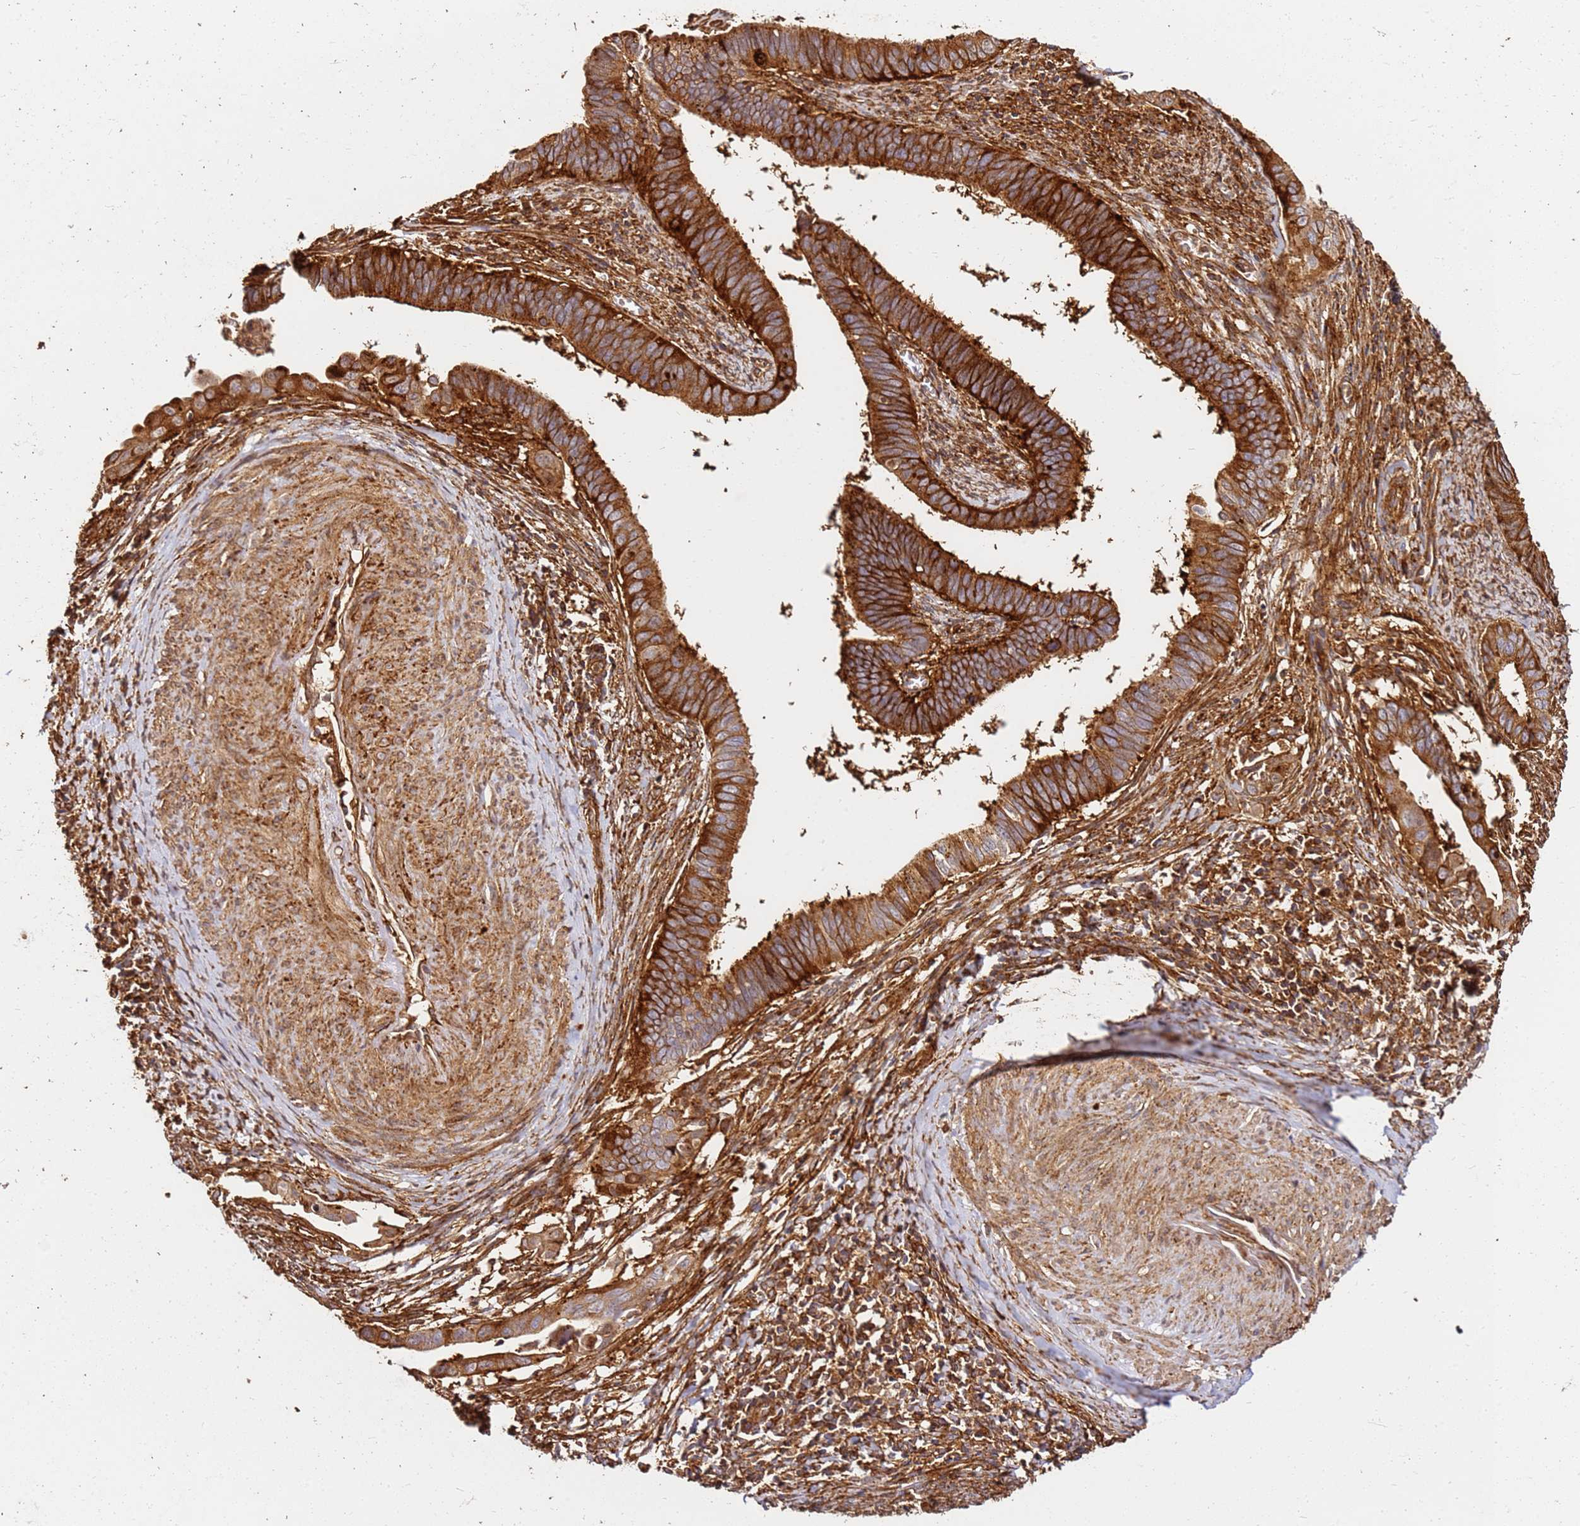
{"staining": {"intensity": "strong", "quantity": ">75%", "location": "cytoplasmic/membranous"}, "tissue": "cervical cancer", "cell_type": "Tumor cells", "image_type": "cancer", "snomed": [{"axis": "morphology", "description": "Adenocarcinoma, NOS"}, {"axis": "topography", "description": "Cervix"}], "caption": "This image reveals IHC staining of human cervical cancer (adenocarcinoma), with high strong cytoplasmic/membranous positivity in about >75% of tumor cells.", "gene": "DVL3", "patient": {"sex": "female", "age": 42}}